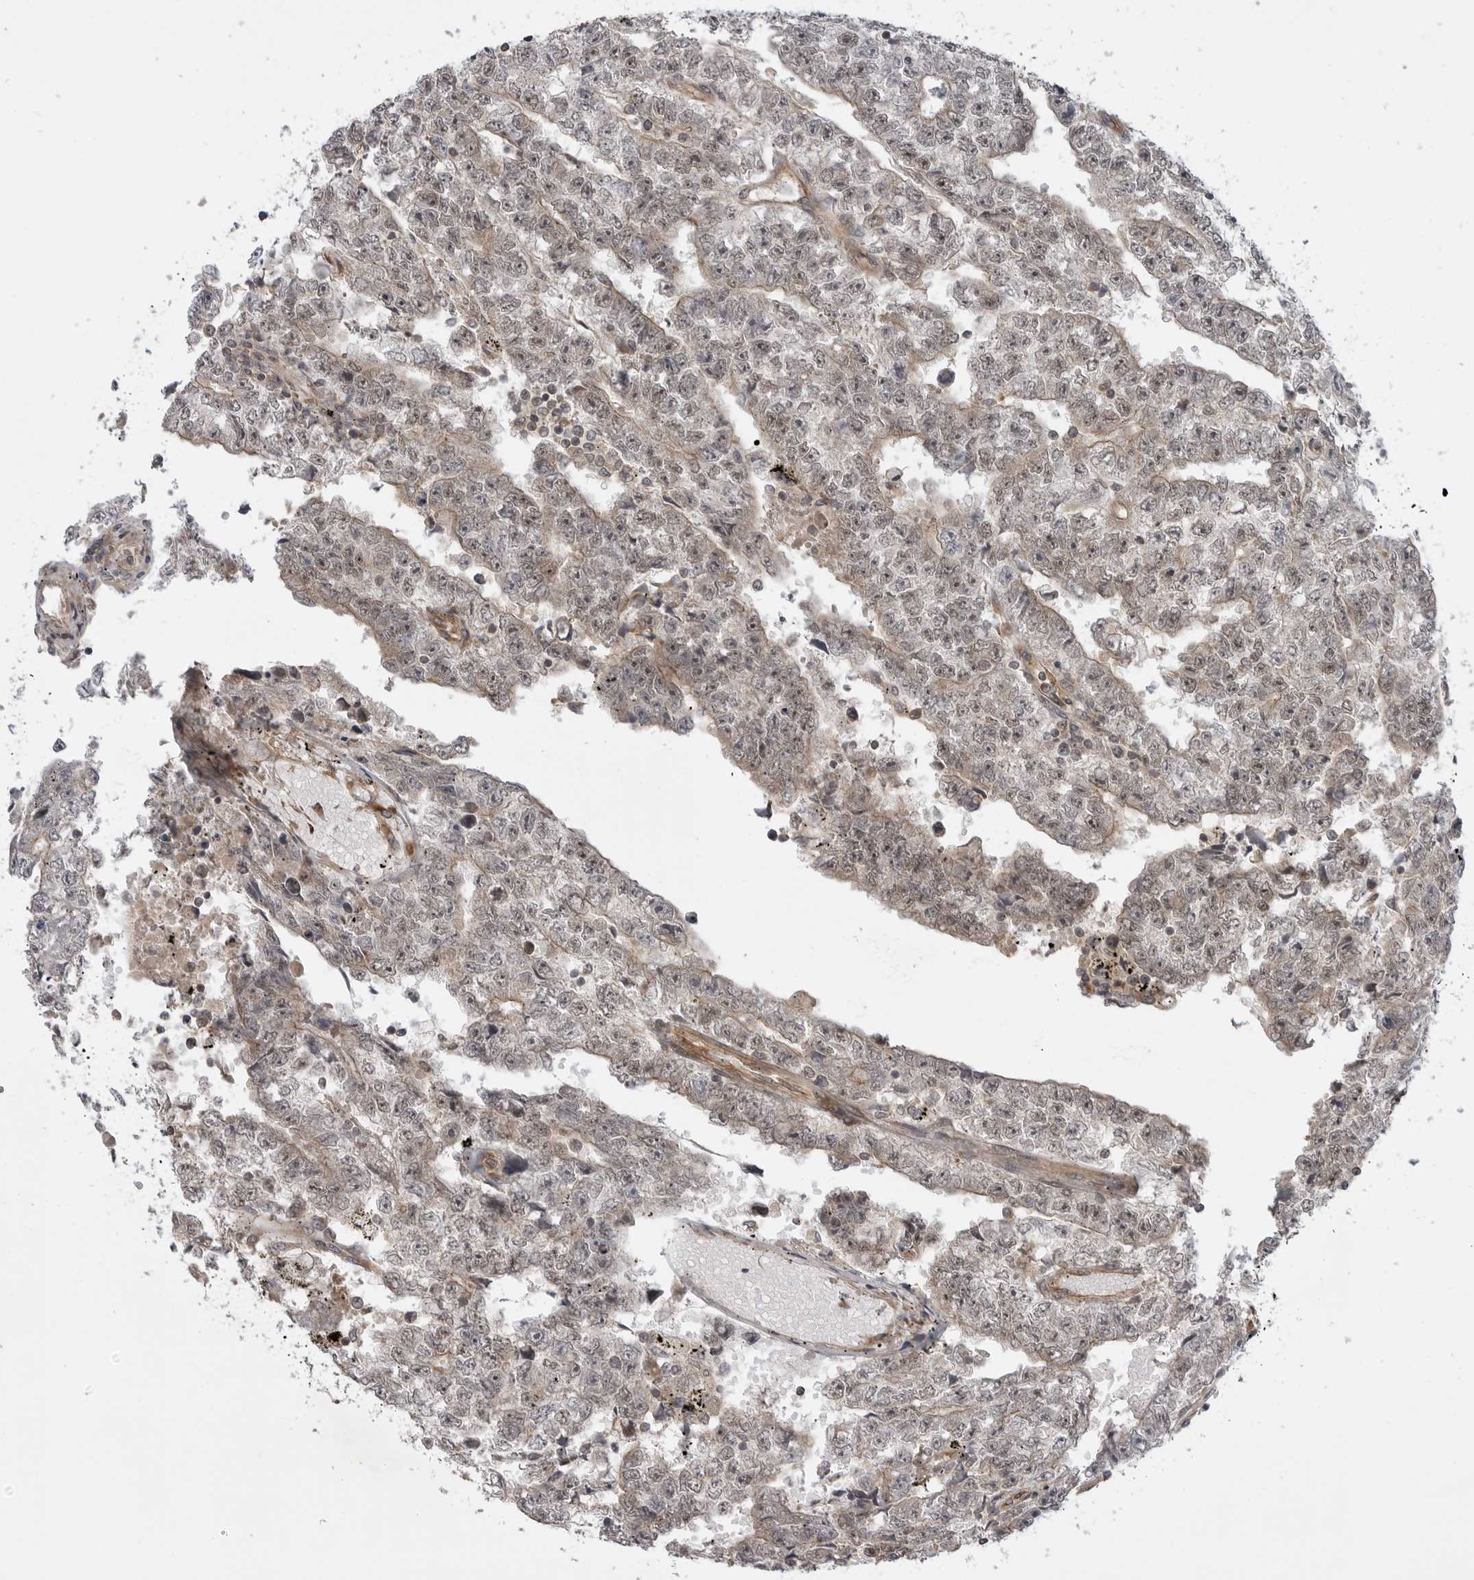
{"staining": {"intensity": "weak", "quantity": "<25%", "location": "cytoplasmic/membranous"}, "tissue": "testis cancer", "cell_type": "Tumor cells", "image_type": "cancer", "snomed": [{"axis": "morphology", "description": "Carcinoma, Embryonal, NOS"}, {"axis": "topography", "description": "Testis"}], "caption": "Immunohistochemistry (IHC) image of human embryonal carcinoma (testis) stained for a protein (brown), which exhibits no expression in tumor cells.", "gene": "LRRC45", "patient": {"sex": "male", "age": 25}}